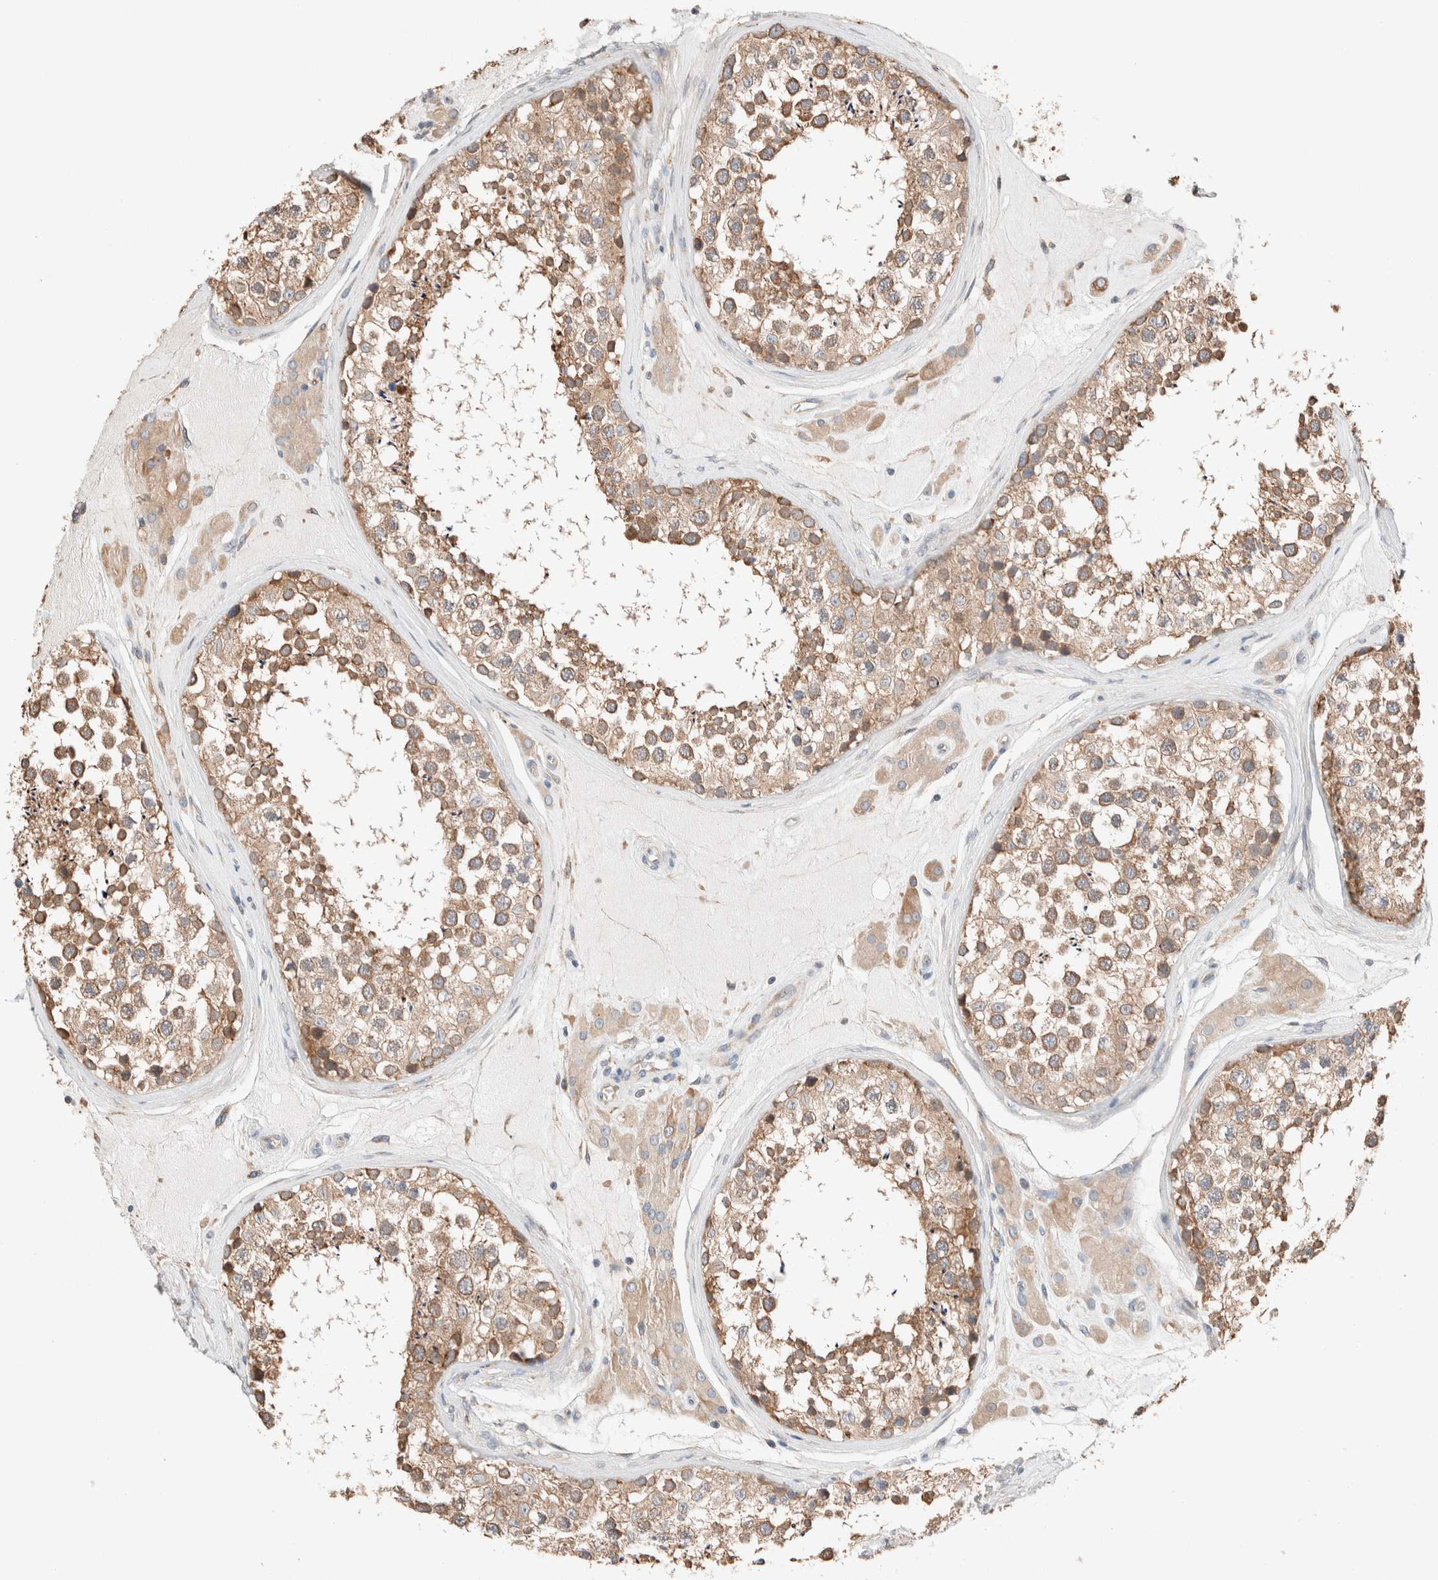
{"staining": {"intensity": "moderate", "quantity": ">75%", "location": "cytoplasmic/membranous"}, "tissue": "testis", "cell_type": "Cells in seminiferous ducts", "image_type": "normal", "snomed": [{"axis": "morphology", "description": "Normal tissue, NOS"}, {"axis": "topography", "description": "Testis"}], "caption": "Immunohistochemistry staining of unremarkable testis, which reveals medium levels of moderate cytoplasmic/membranous positivity in about >75% of cells in seminiferous ducts indicating moderate cytoplasmic/membranous protein positivity. The staining was performed using DAB (brown) for protein detection and nuclei were counterstained in hematoxylin (blue).", "gene": "PCM1", "patient": {"sex": "male", "age": 46}}